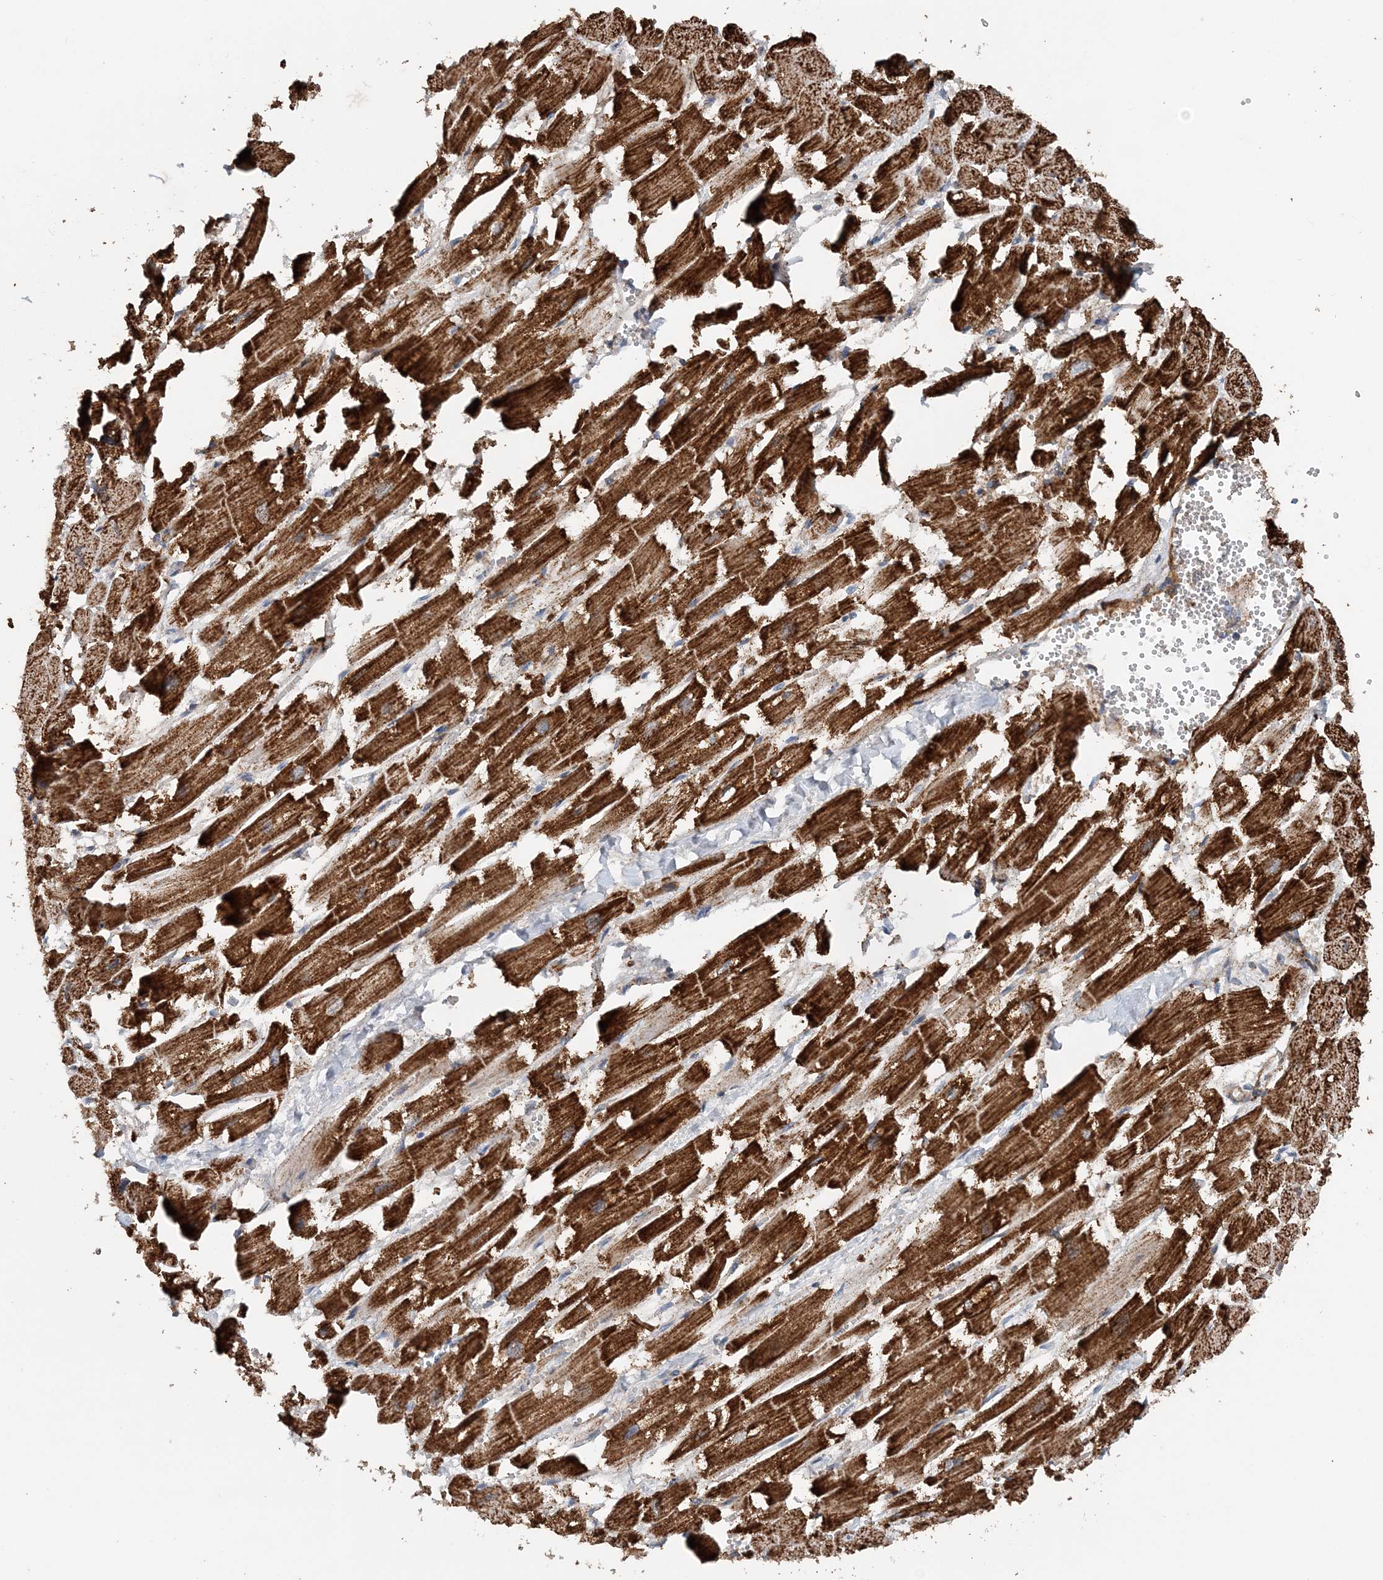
{"staining": {"intensity": "strong", "quantity": ">75%", "location": "cytoplasmic/membranous"}, "tissue": "heart muscle", "cell_type": "Cardiomyocytes", "image_type": "normal", "snomed": [{"axis": "morphology", "description": "Normal tissue, NOS"}, {"axis": "topography", "description": "Heart"}], "caption": "Immunohistochemical staining of normal human heart muscle reveals strong cytoplasmic/membranous protein staining in approximately >75% of cardiomyocytes.", "gene": "SPRY2", "patient": {"sex": "male", "age": 54}}